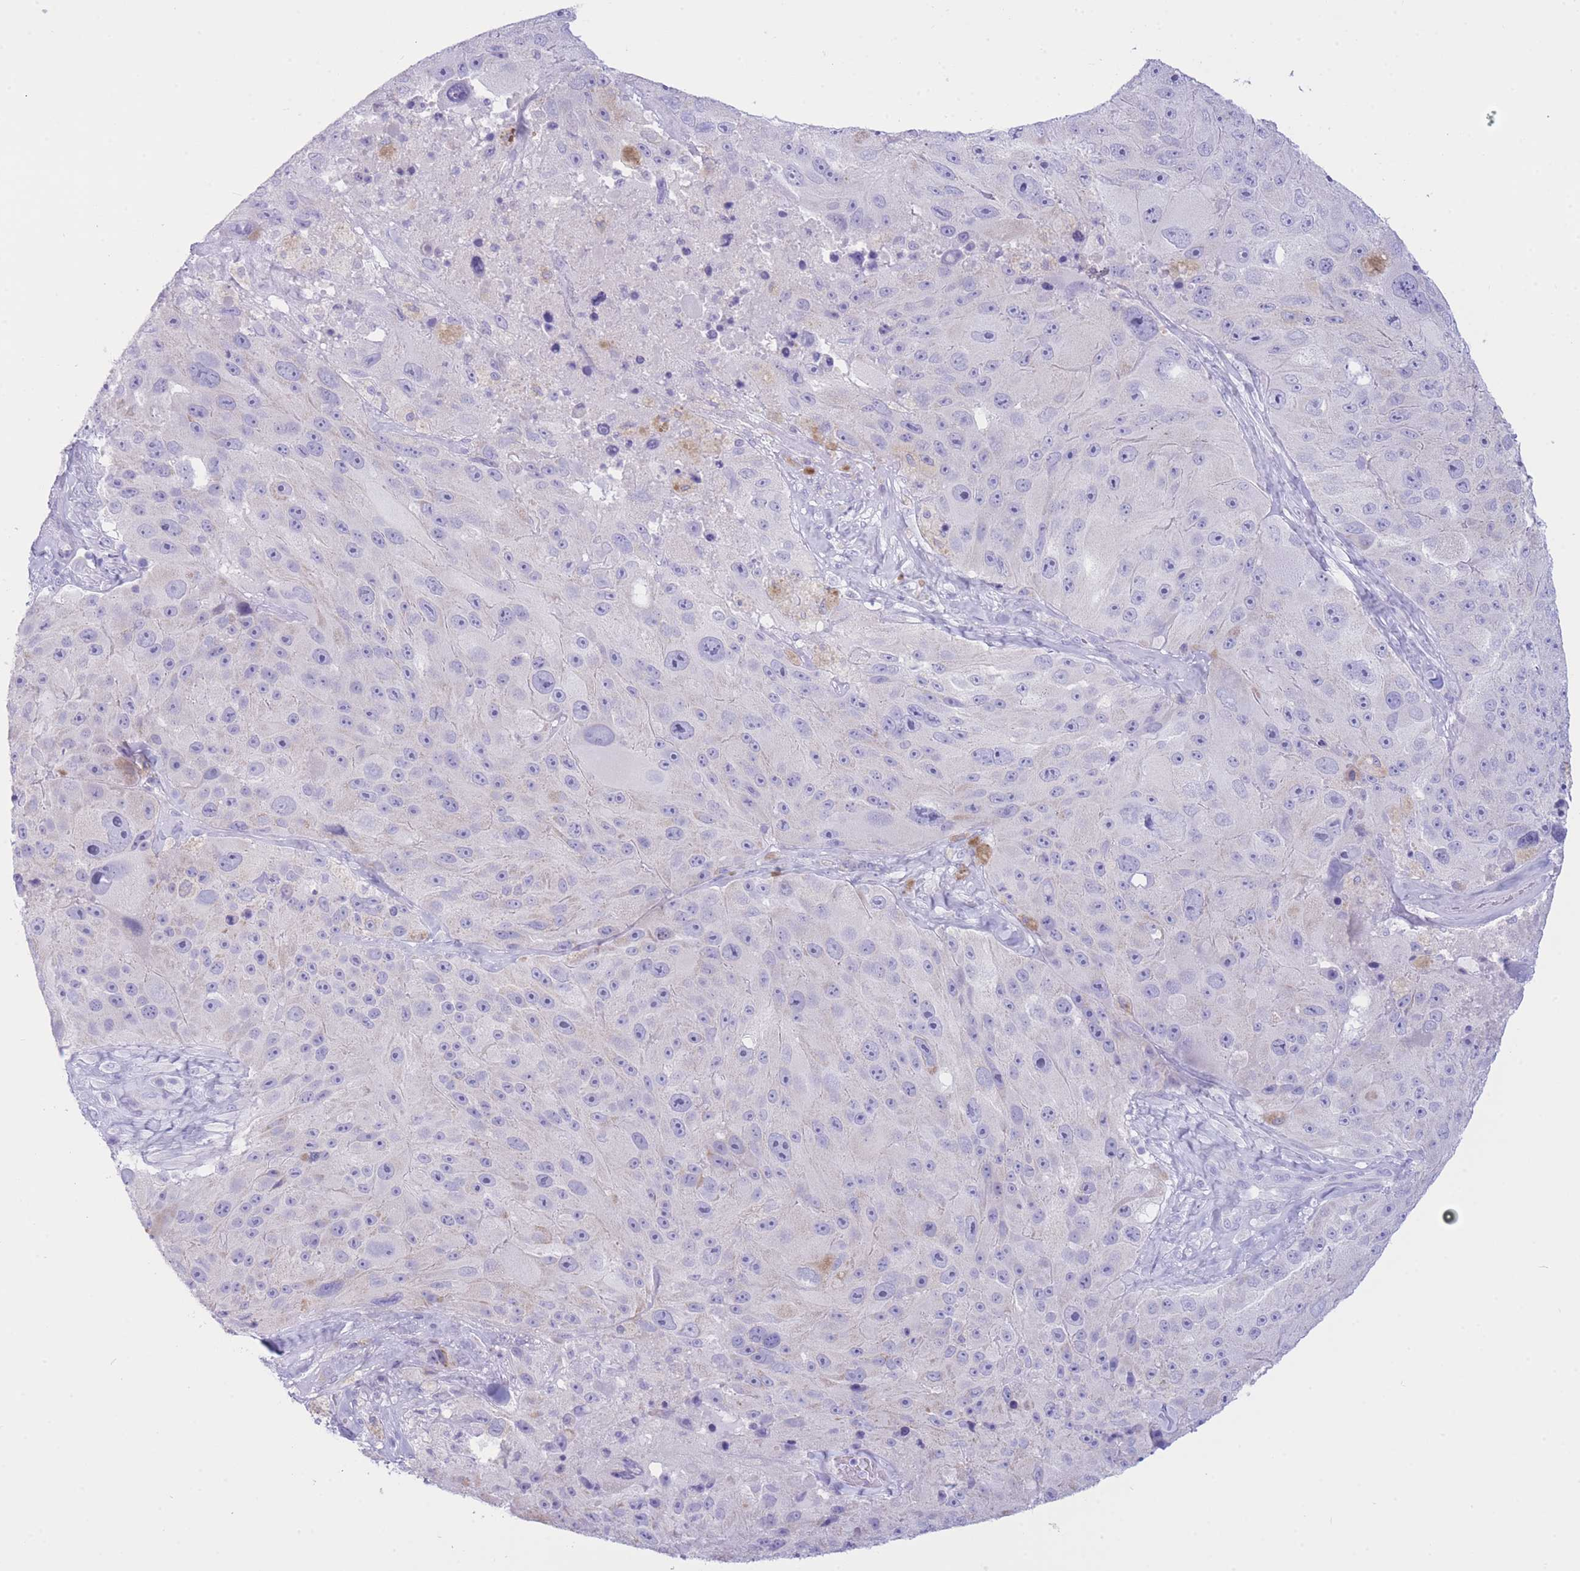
{"staining": {"intensity": "negative", "quantity": "none", "location": "none"}, "tissue": "melanoma", "cell_type": "Tumor cells", "image_type": "cancer", "snomed": [{"axis": "morphology", "description": "Malignant melanoma, Metastatic site"}, {"axis": "topography", "description": "Lymph node"}], "caption": "Immunohistochemistry (IHC) micrograph of human melanoma stained for a protein (brown), which exhibits no staining in tumor cells.", "gene": "VWA8", "patient": {"sex": "male", "age": 62}}